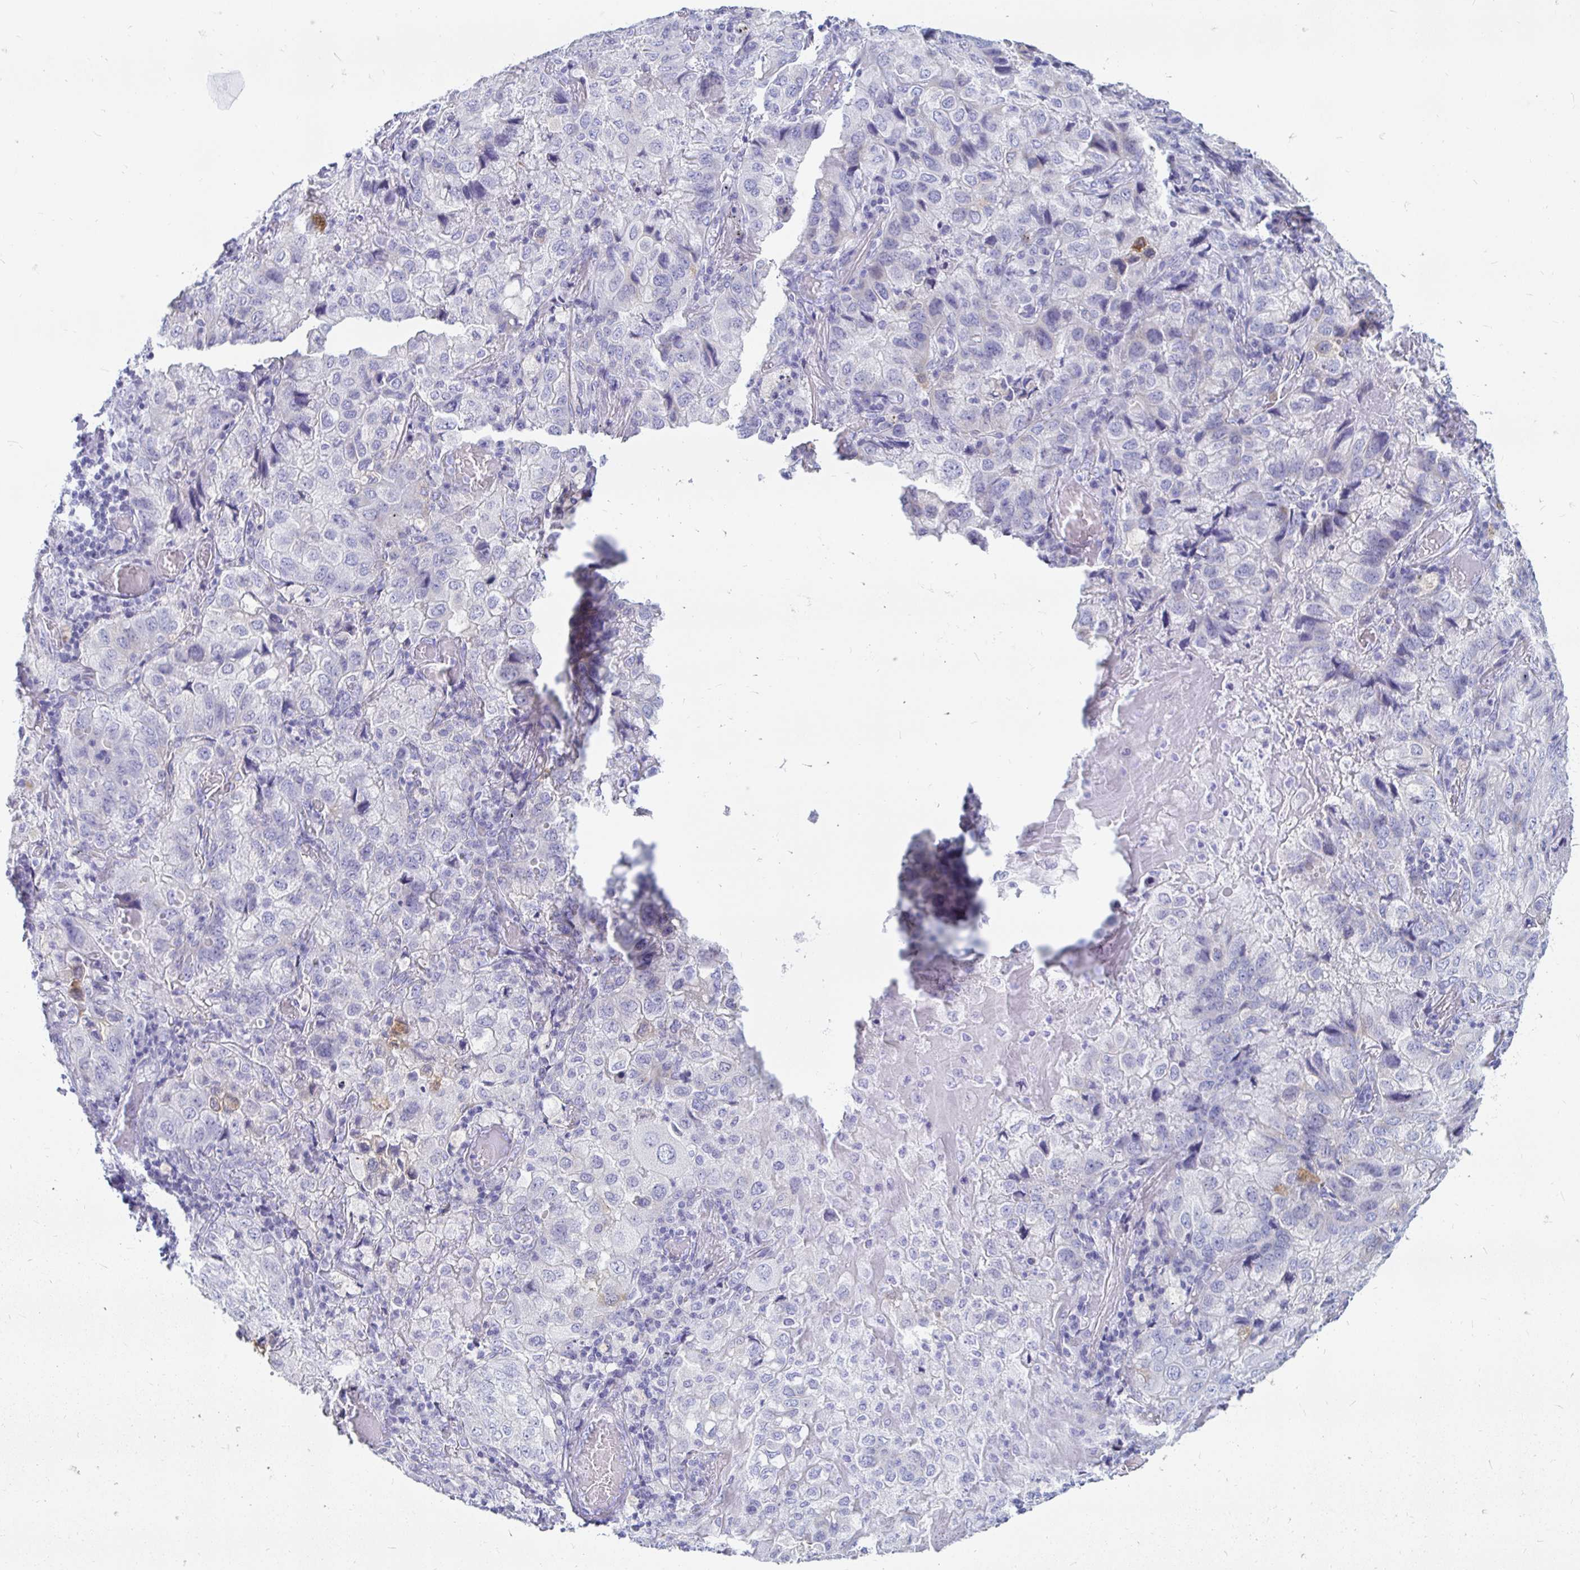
{"staining": {"intensity": "negative", "quantity": "none", "location": "none"}, "tissue": "lung cancer", "cell_type": "Tumor cells", "image_type": "cancer", "snomed": [{"axis": "morphology", "description": "Aneuploidy"}, {"axis": "morphology", "description": "Adenocarcinoma, NOS"}, {"axis": "morphology", "description": "Adenocarcinoma, metastatic, NOS"}, {"axis": "topography", "description": "Lymph node"}, {"axis": "topography", "description": "Lung"}], "caption": "IHC histopathology image of human lung cancer (metastatic adenocarcinoma) stained for a protein (brown), which displays no expression in tumor cells.", "gene": "PEG10", "patient": {"sex": "female", "age": 48}}